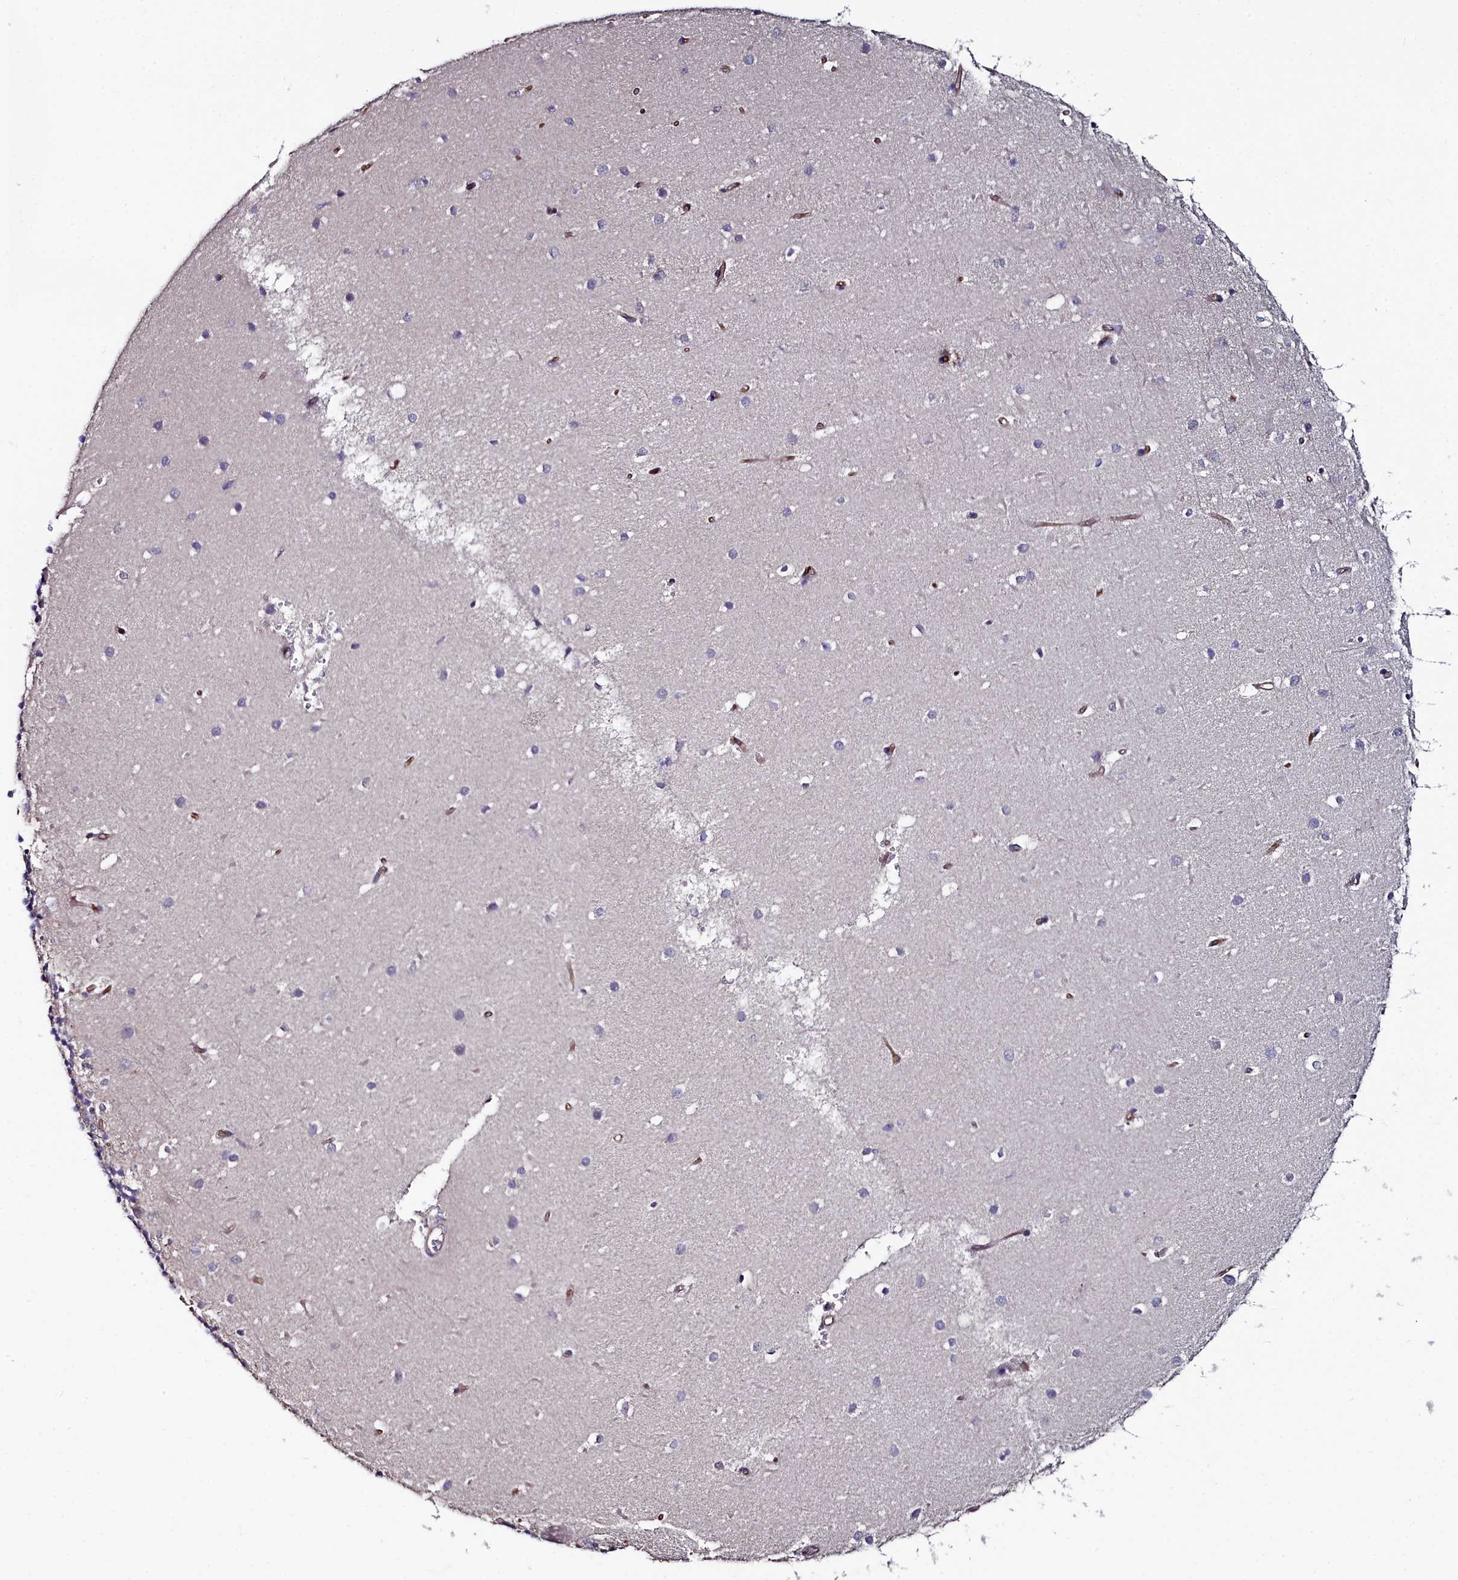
{"staining": {"intensity": "negative", "quantity": "none", "location": "none"}, "tissue": "cerebellum", "cell_type": "Cells in granular layer", "image_type": "normal", "snomed": [{"axis": "morphology", "description": "Normal tissue, NOS"}, {"axis": "topography", "description": "Cerebellum"}], "caption": "This is an immunohistochemistry (IHC) histopathology image of normal human cerebellum. There is no expression in cells in granular layer.", "gene": "C4orf19", "patient": {"sex": "male", "age": 54}}